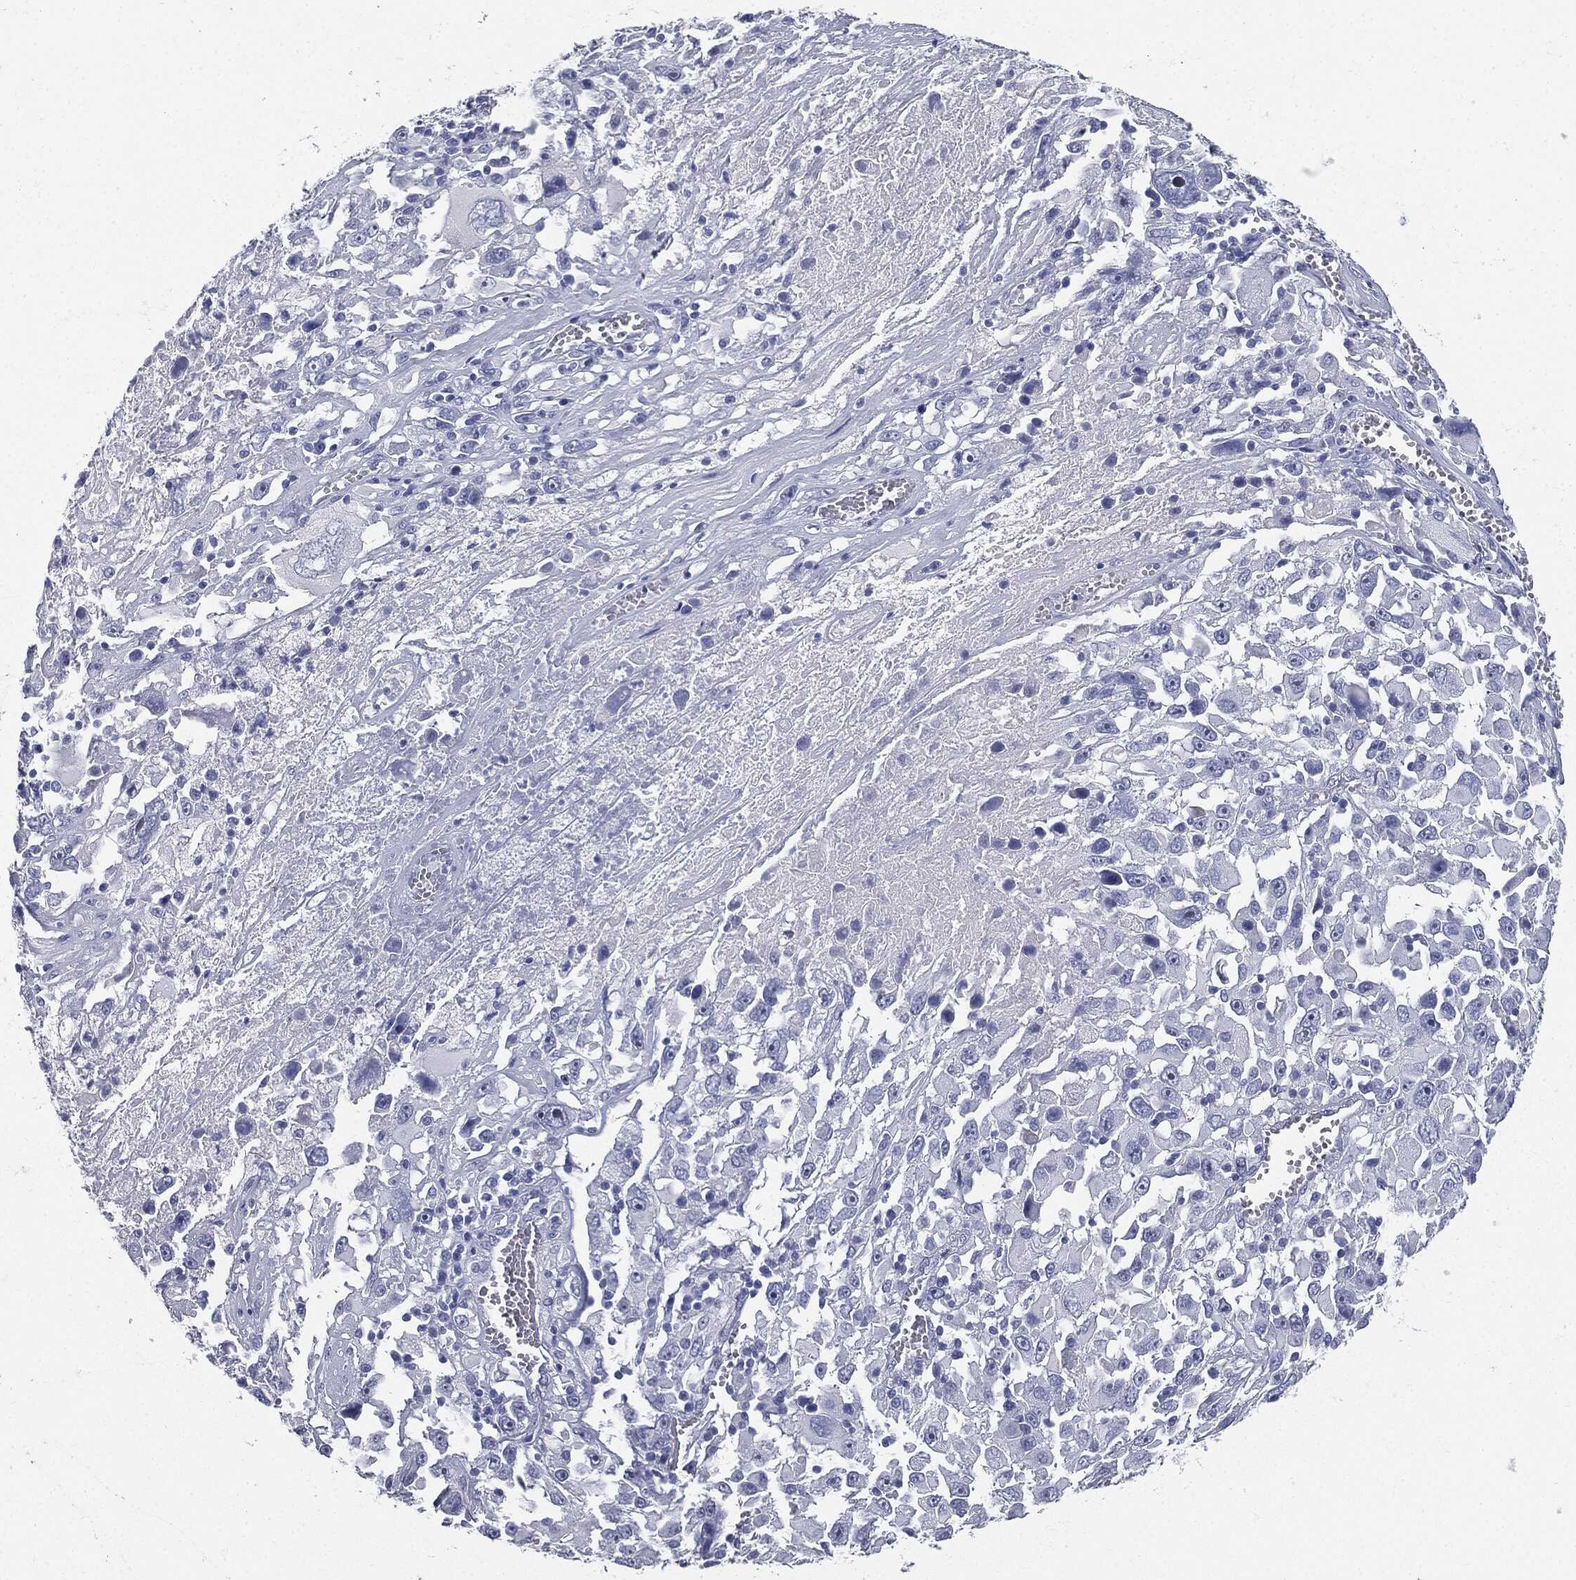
{"staining": {"intensity": "negative", "quantity": "none", "location": "none"}, "tissue": "melanoma", "cell_type": "Tumor cells", "image_type": "cancer", "snomed": [{"axis": "morphology", "description": "Malignant melanoma, Metastatic site"}, {"axis": "topography", "description": "Soft tissue"}], "caption": "This image is of malignant melanoma (metastatic site) stained with IHC to label a protein in brown with the nuclei are counter-stained blue. There is no staining in tumor cells.", "gene": "CUZD1", "patient": {"sex": "male", "age": 50}}